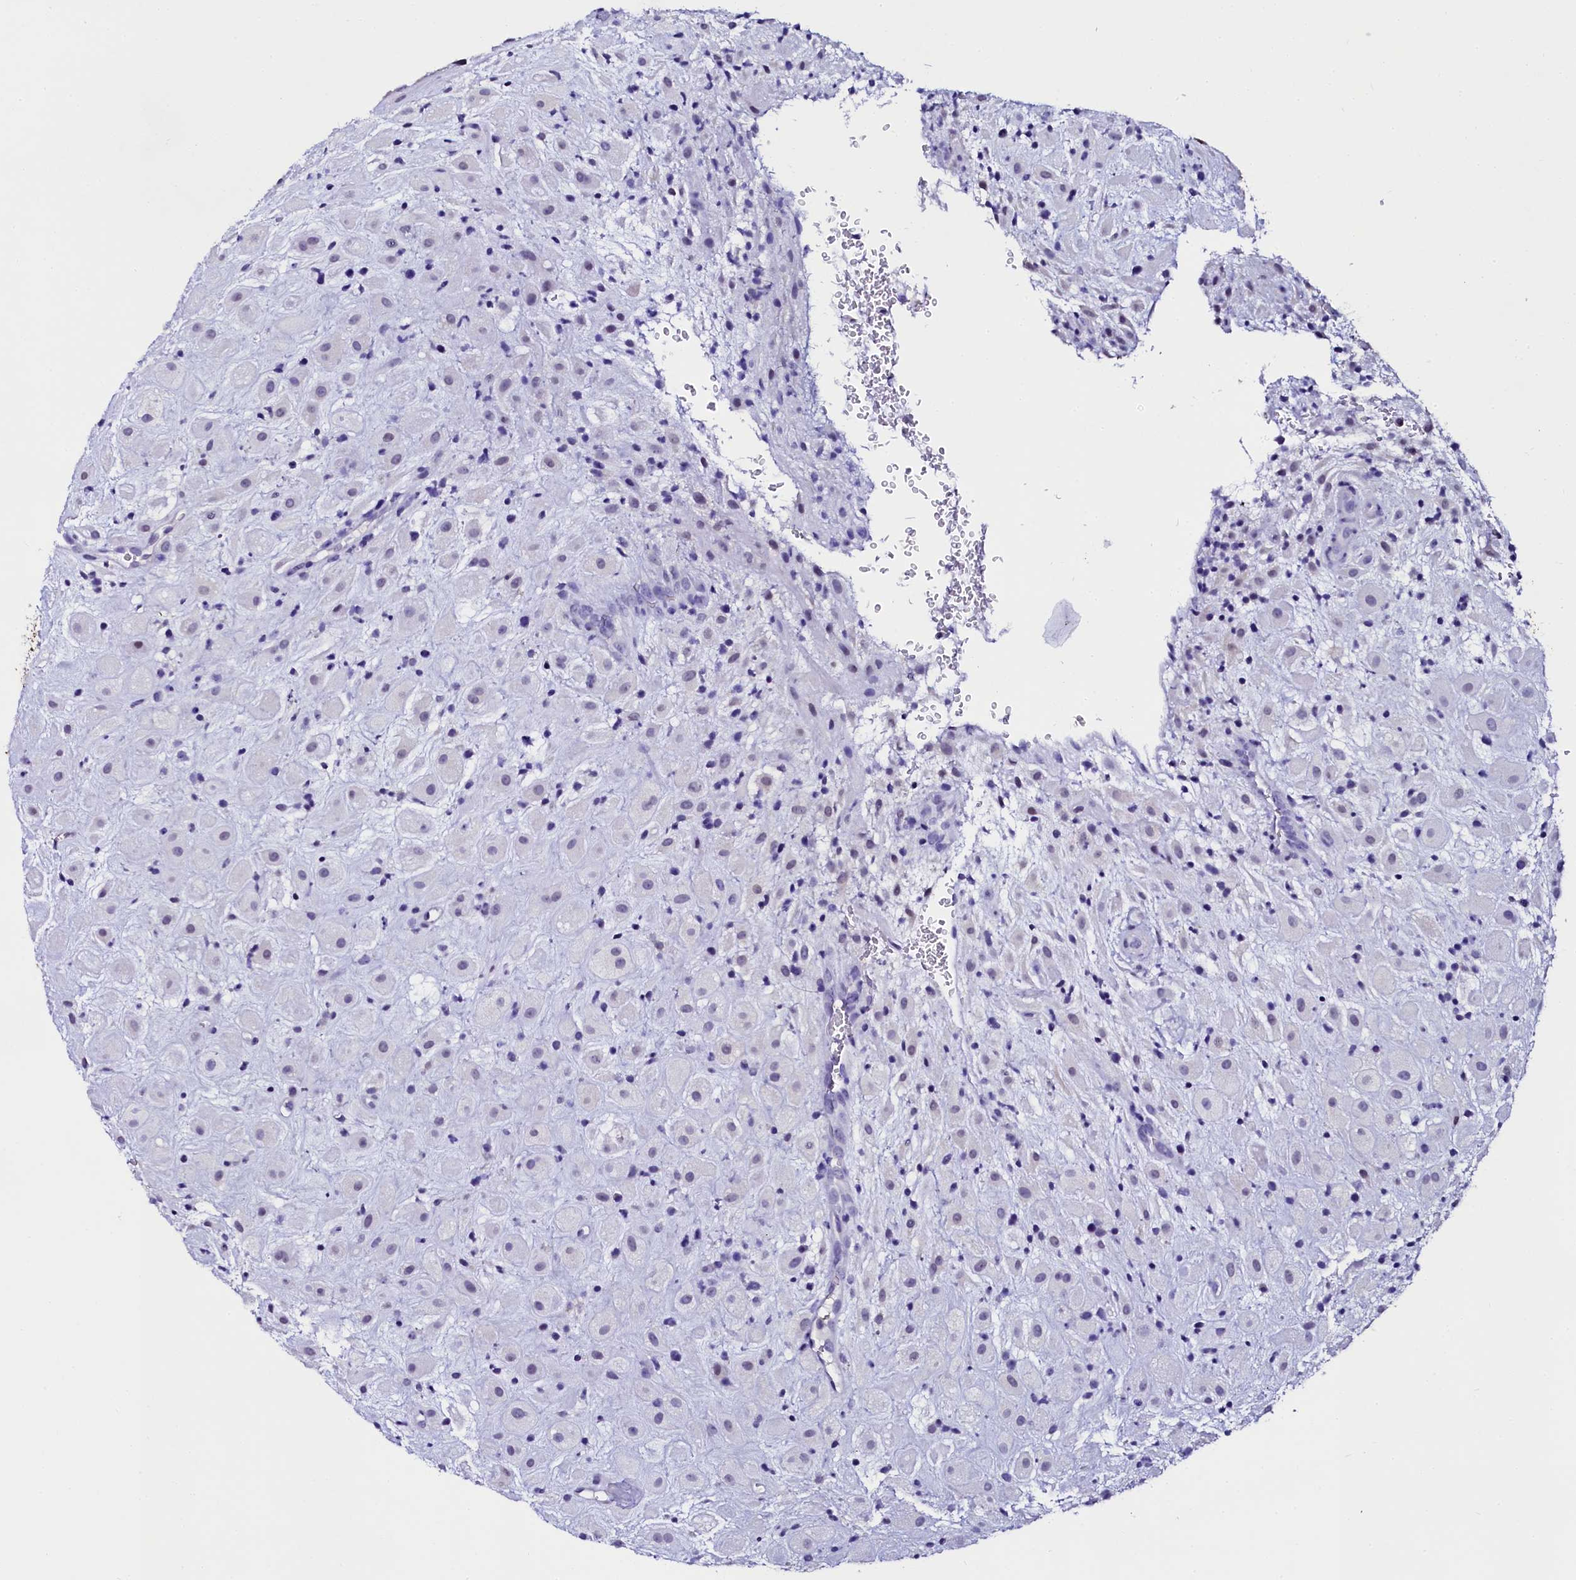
{"staining": {"intensity": "negative", "quantity": "none", "location": "none"}, "tissue": "placenta", "cell_type": "Decidual cells", "image_type": "normal", "snomed": [{"axis": "morphology", "description": "Normal tissue, NOS"}, {"axis": "topography", "description": "Placenta"}], "caption": "Decidual cells are negative for protein expression in benign human placenta. (Stains: DAB (3,3'-diaminobenzidine) IHC with hematoxylin counter stain, Microscopy: brightfield microscopy at high magnification).", "gene": "SORD", "patient": {"sex": "female", "age": 35}}